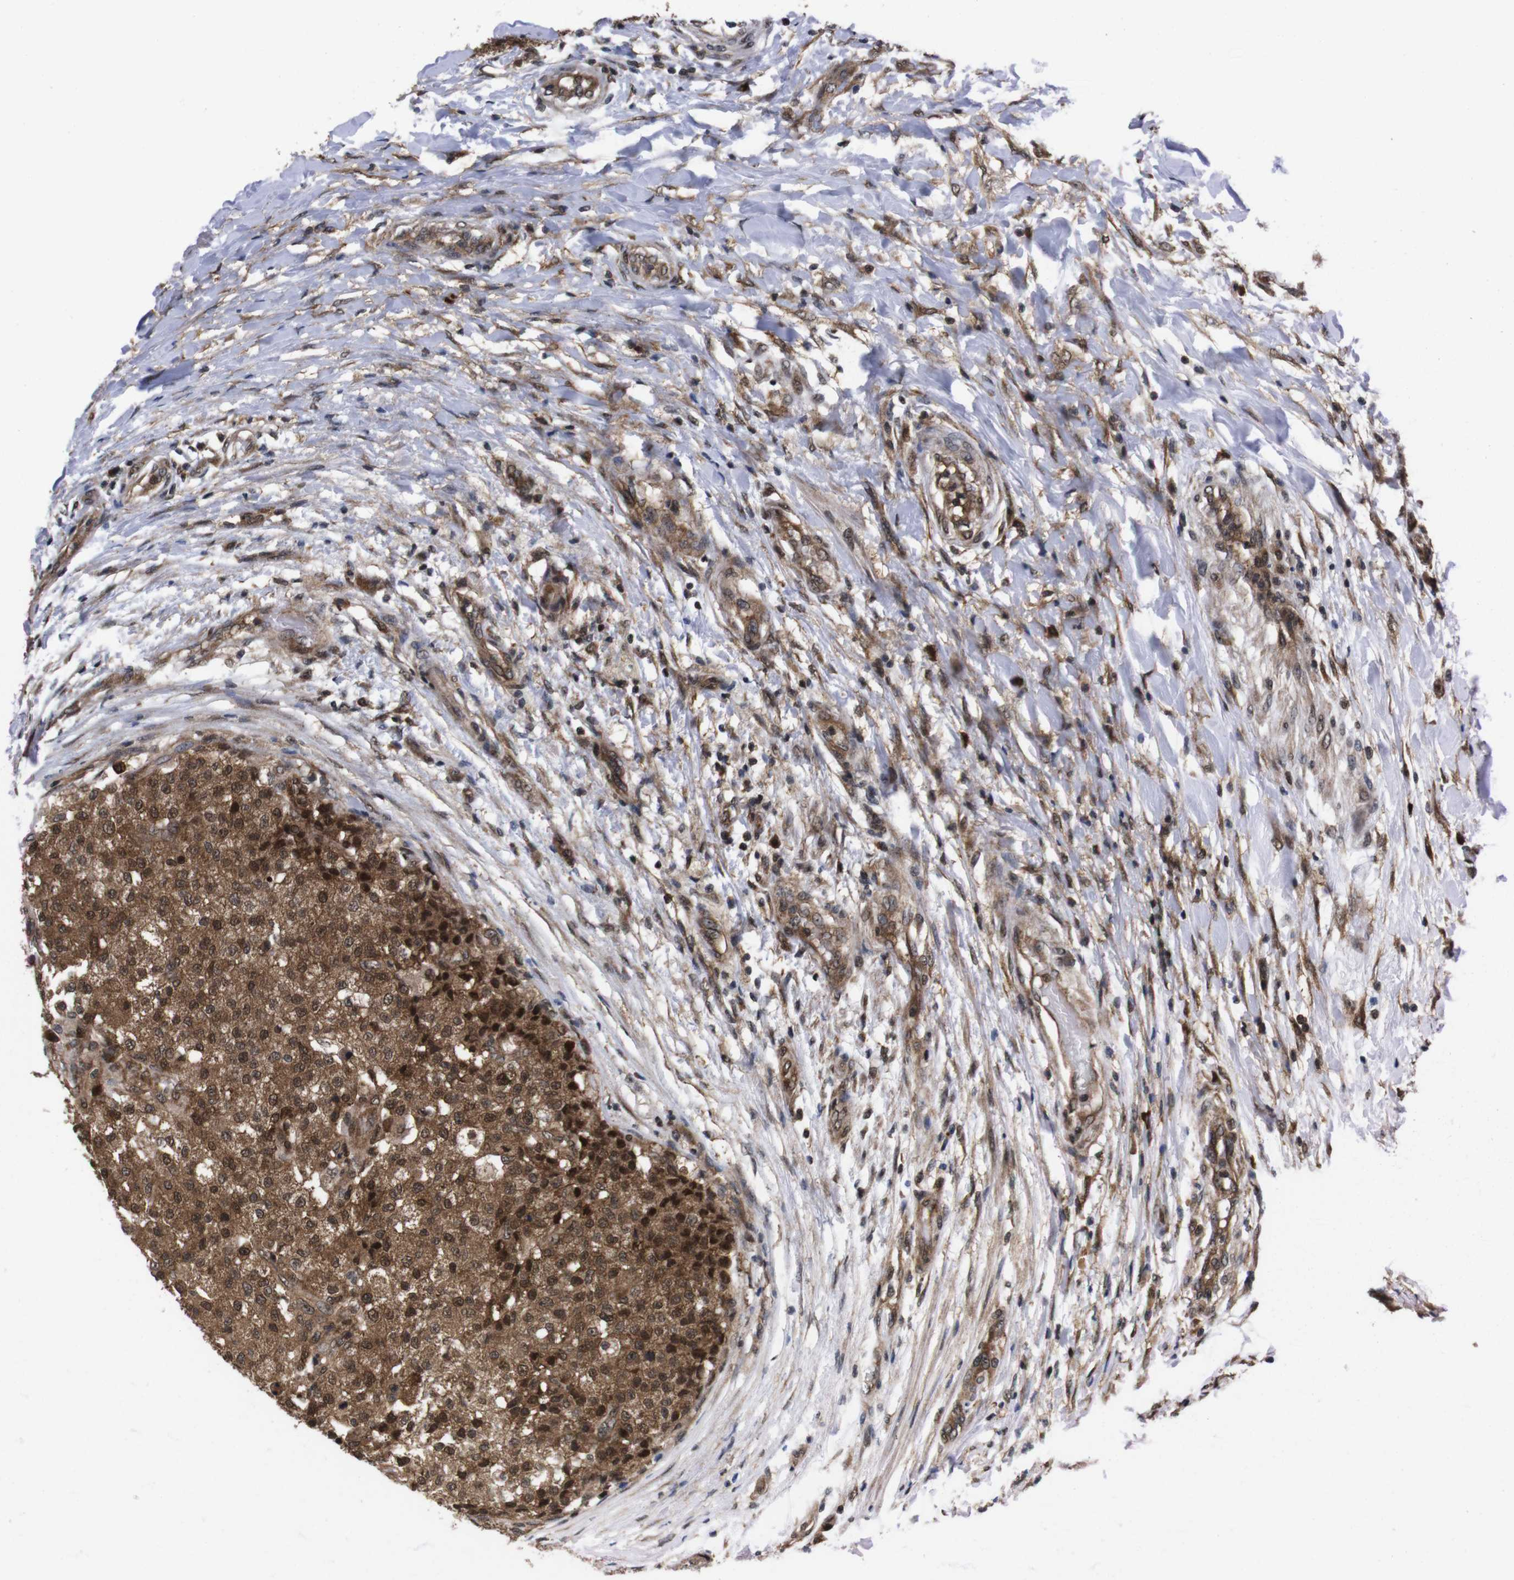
{"staining": {"intensity": "moderate", "quantity": ">75%", "location": "cytoplasmic/membranous,nuclear"}, "tissue": "testis cancer", "cell_type": "Tumor cells", "image_type": "cancer", "snomed": [{"axis": "morphology", "description": "Seminoma, NOS"}, {"axis": "topography", "description": "Testis"}], "caption": "Seminoma (testis) was stained to show a protein in brown. There is medium levels of moderate cytoplasmic/membranous and nuclear staining in about >75% of tumor cells.", "gene": "UBQLN2", "patient": {"sex": "male", "age": 59}}